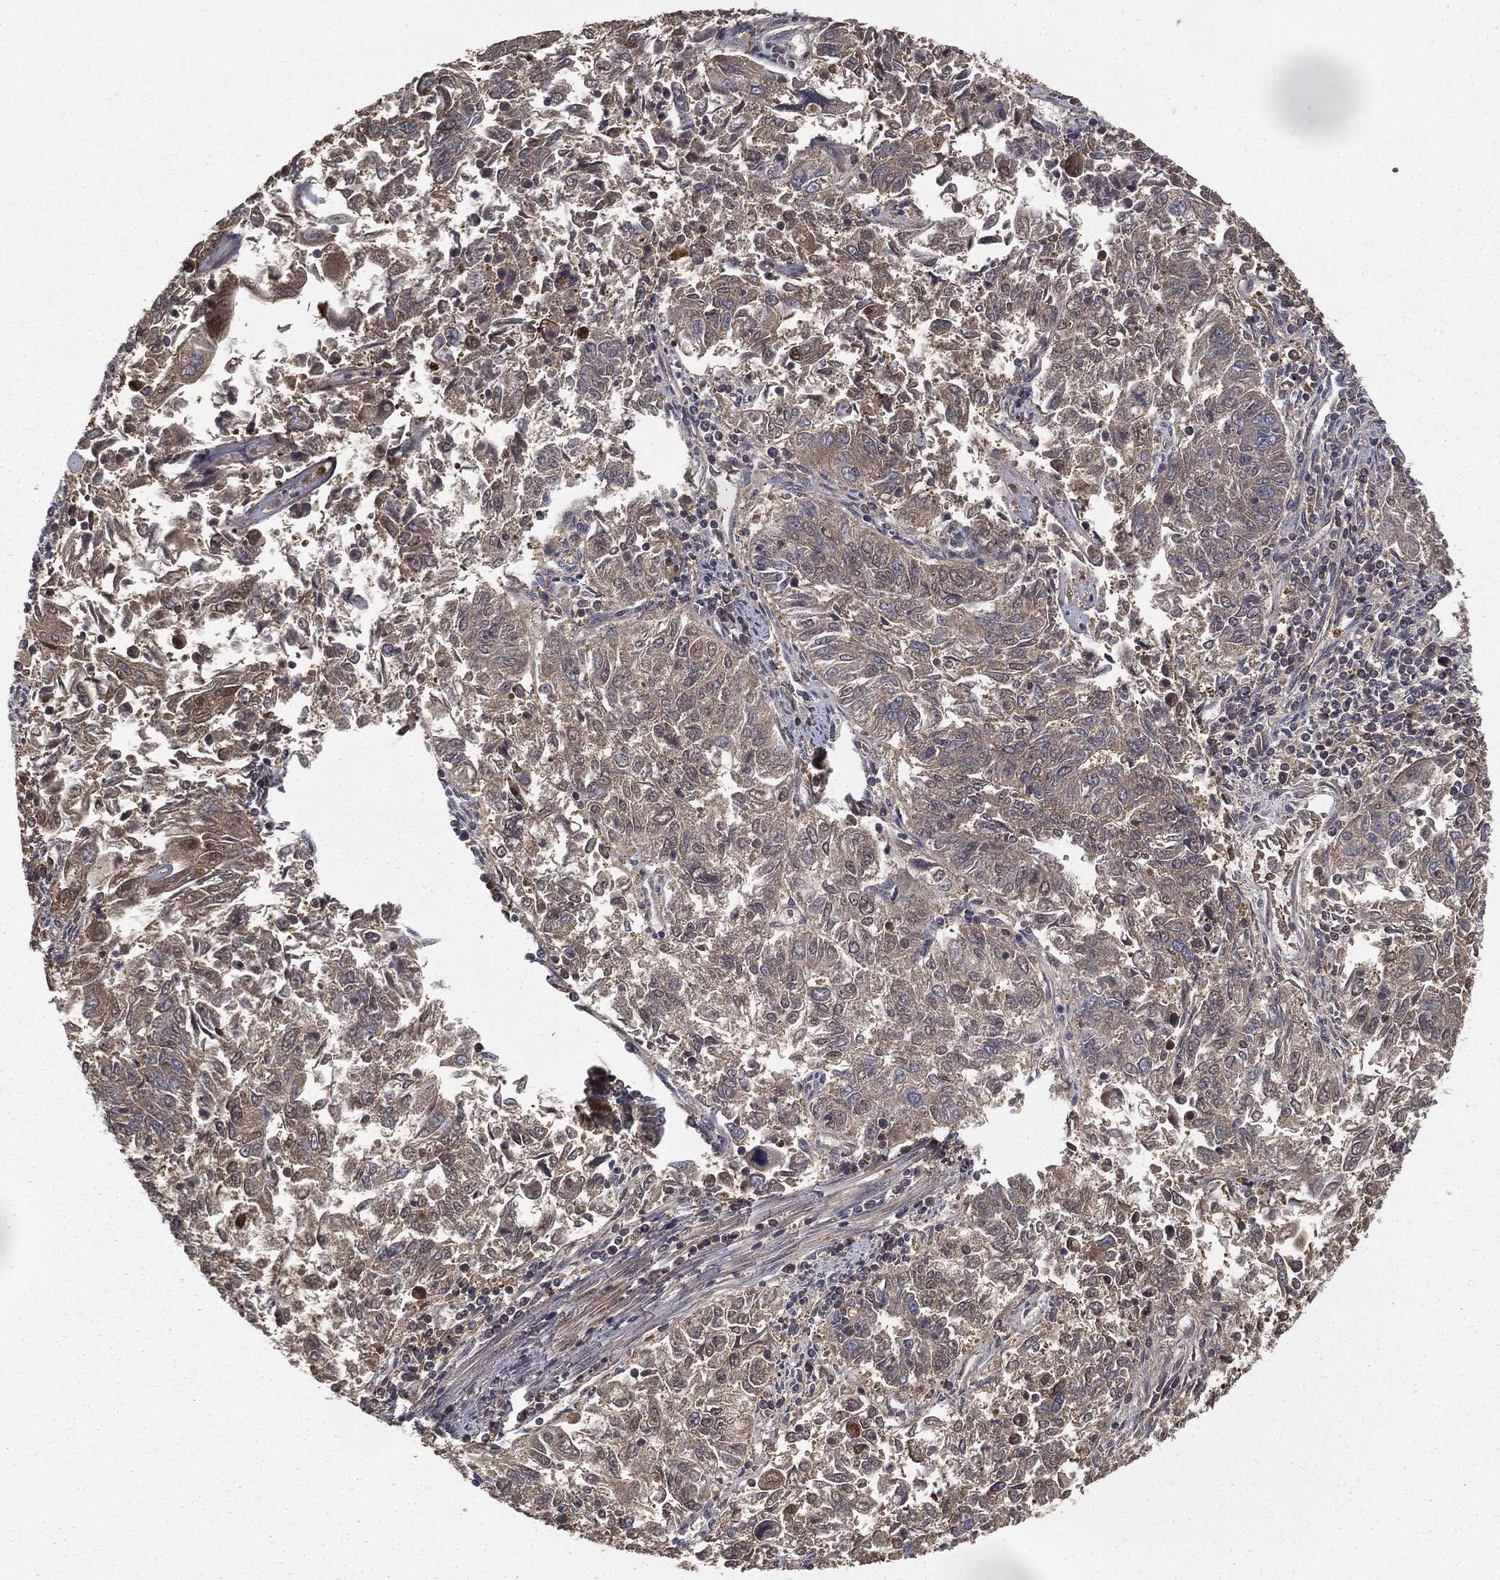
{"staining": {"intensity": "weak", "quantity": "25%-75%", "location": "cytoplasmic/membranous"}, "tissue": "endometrial cancer", "cell_type": "Tumor cells", "image_type": "cancer", "snomed": [{"axis": "morphology", "description": "Adenocarcinoma, NOS"}, {"axis": "topography", "description": "Endometrium"}], "caption": "Brown immunohistochemical staining in human endometrial adenocarcinoma shows weak cytoplasmic/membranous expression in approximately 25%-75% of tumor cells. (Stains: DAB (3,3'-diaminobenzidine) in brown, nuclei in blue, Microscopy: brightfield microscopy at high magnification).", "gene": "GNB5", "patient": {"sex": "female", "age": 42}}